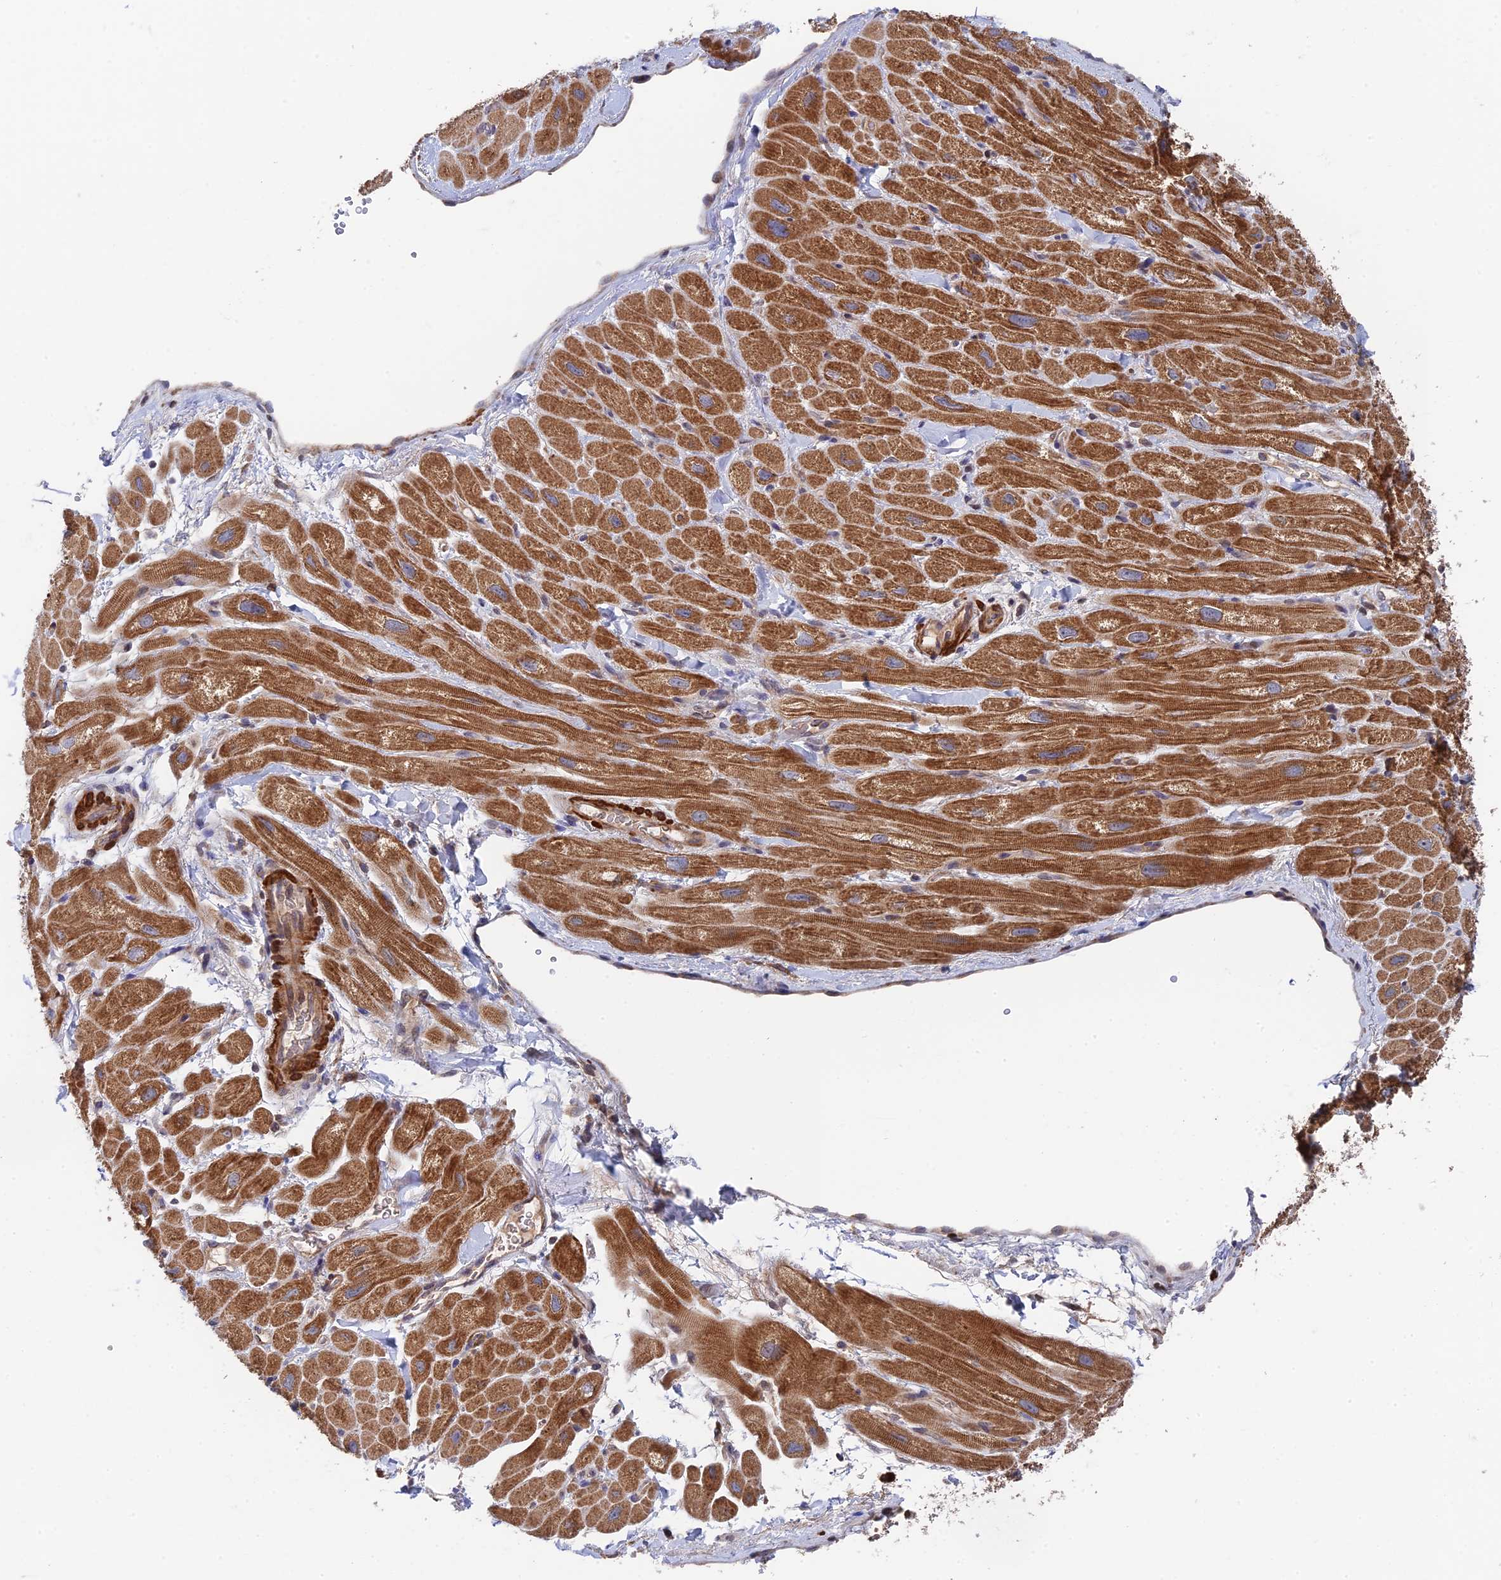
{"staining": {"intensity": "strong", "quantity": ">75%", "location": "cytoplasmic/membranous"}, "tissue": "heart muscle", "cell_type": "Cardiomyocytes", "image_type": "normal", "snomed": [{"axis": "morphology", "description": "Normal tissue, NOS"}, {"axis": "topography", "description": "Heart"}], "caption": "A brown stain shows strong cytoplasmic/membranous staining of a protein in cardiomyocytes of unremarkable human heart muscle. Nuclei are stained in blue.", "gene": "ZNF320", "patient": {"sex": "male", "age": 65}}